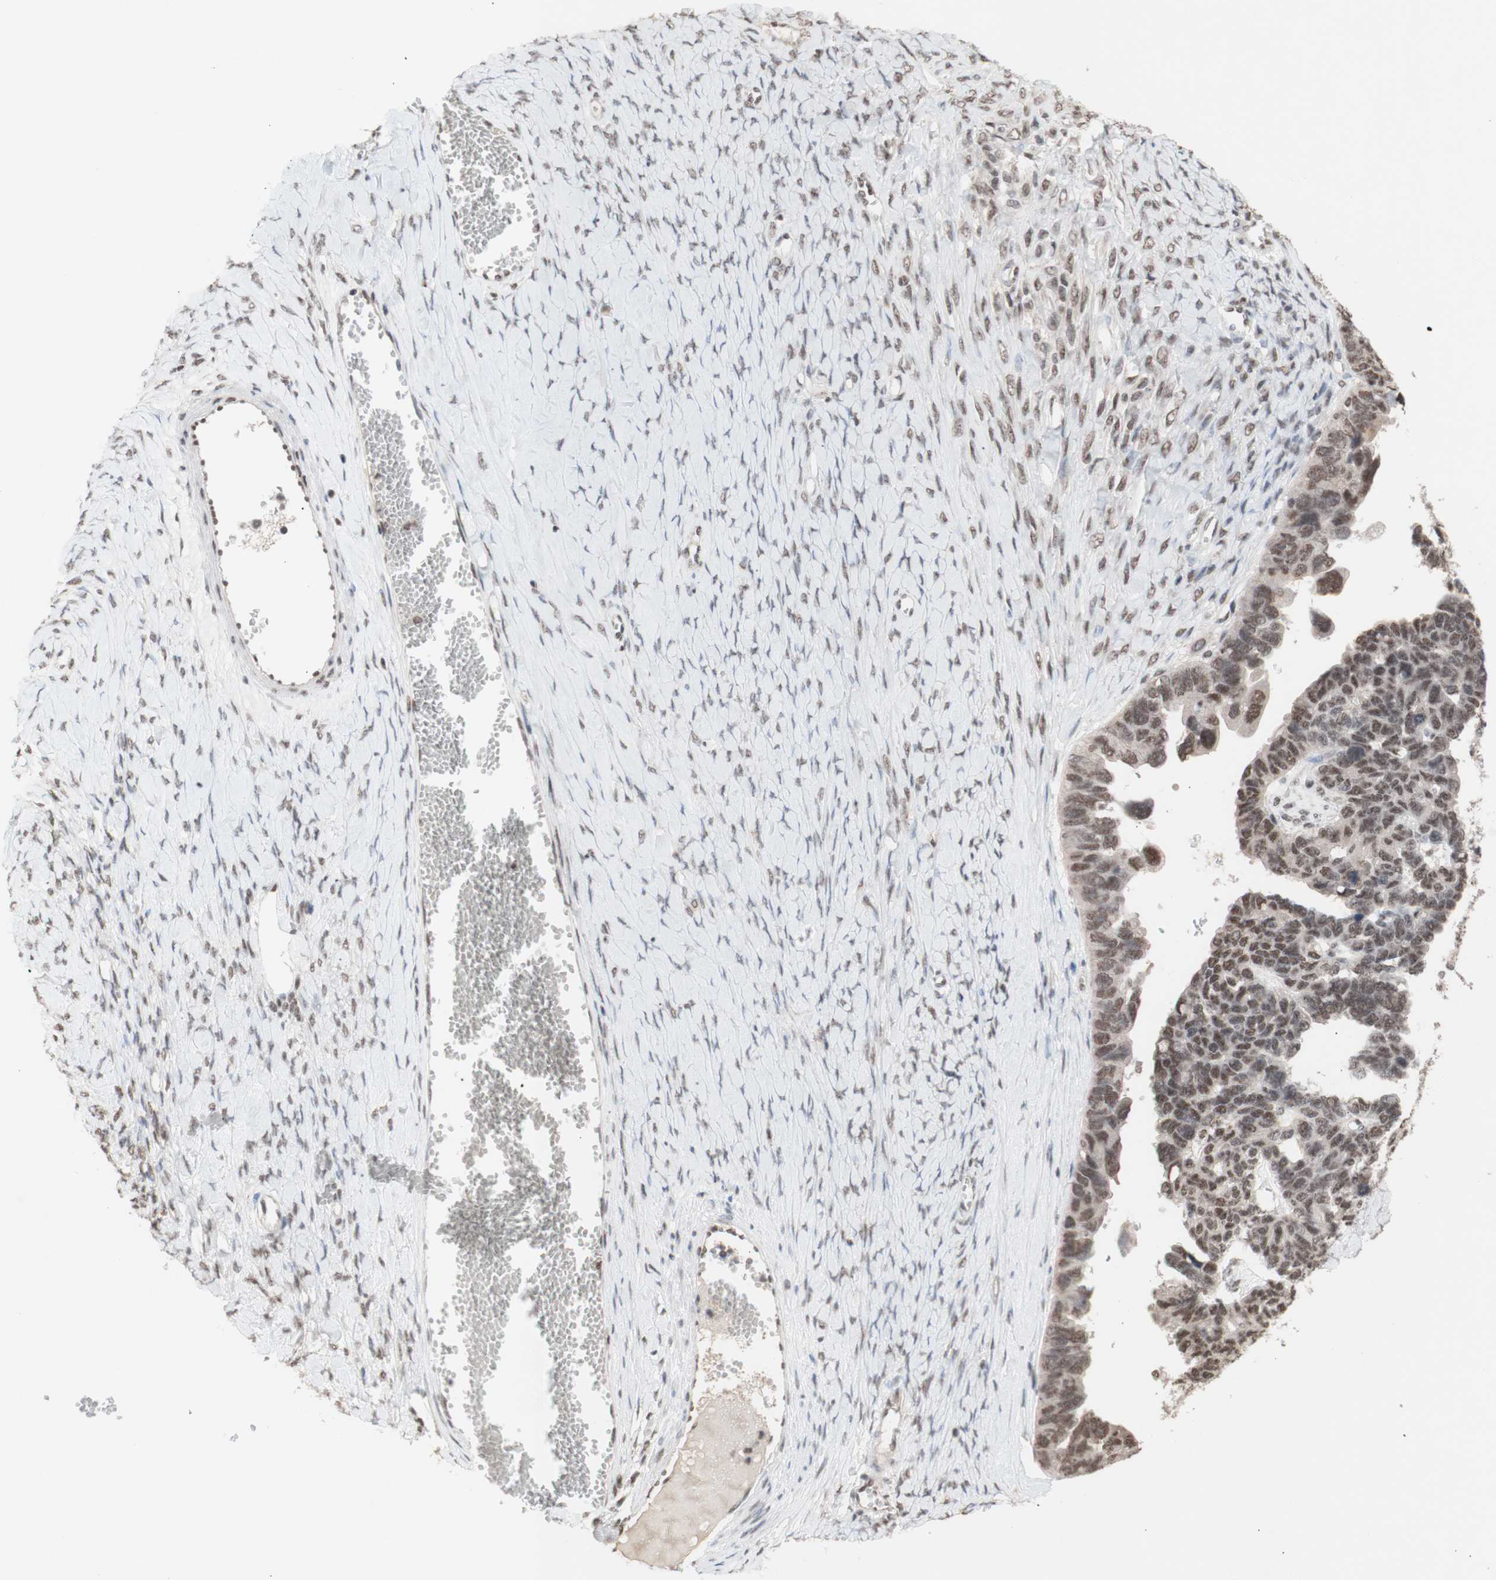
{"staining": {"intensity": "weak", "quantity": ">75%", "location": "nuclear"}, "tissue": "ovarian cancer", "cell_type": "Tumor cells", "image_type": "cancer", "snomed": [{"axis": "morphology", "description": "Cystadenocarcinoma, serous, NOS"}, {"axis": "topography", "description": "Ovary"}], "caption": "A high-resolution image shows IHC staining of ovarian cancer (serous cystadenocarcinoma), which shows weak nuclear staining in about >75% of tumor cells. (brown staining indicates protein expression, while blue staining denotes nuclei).", "gene": "SFPQ", "patient": {"sex": "female", "age": 79}}